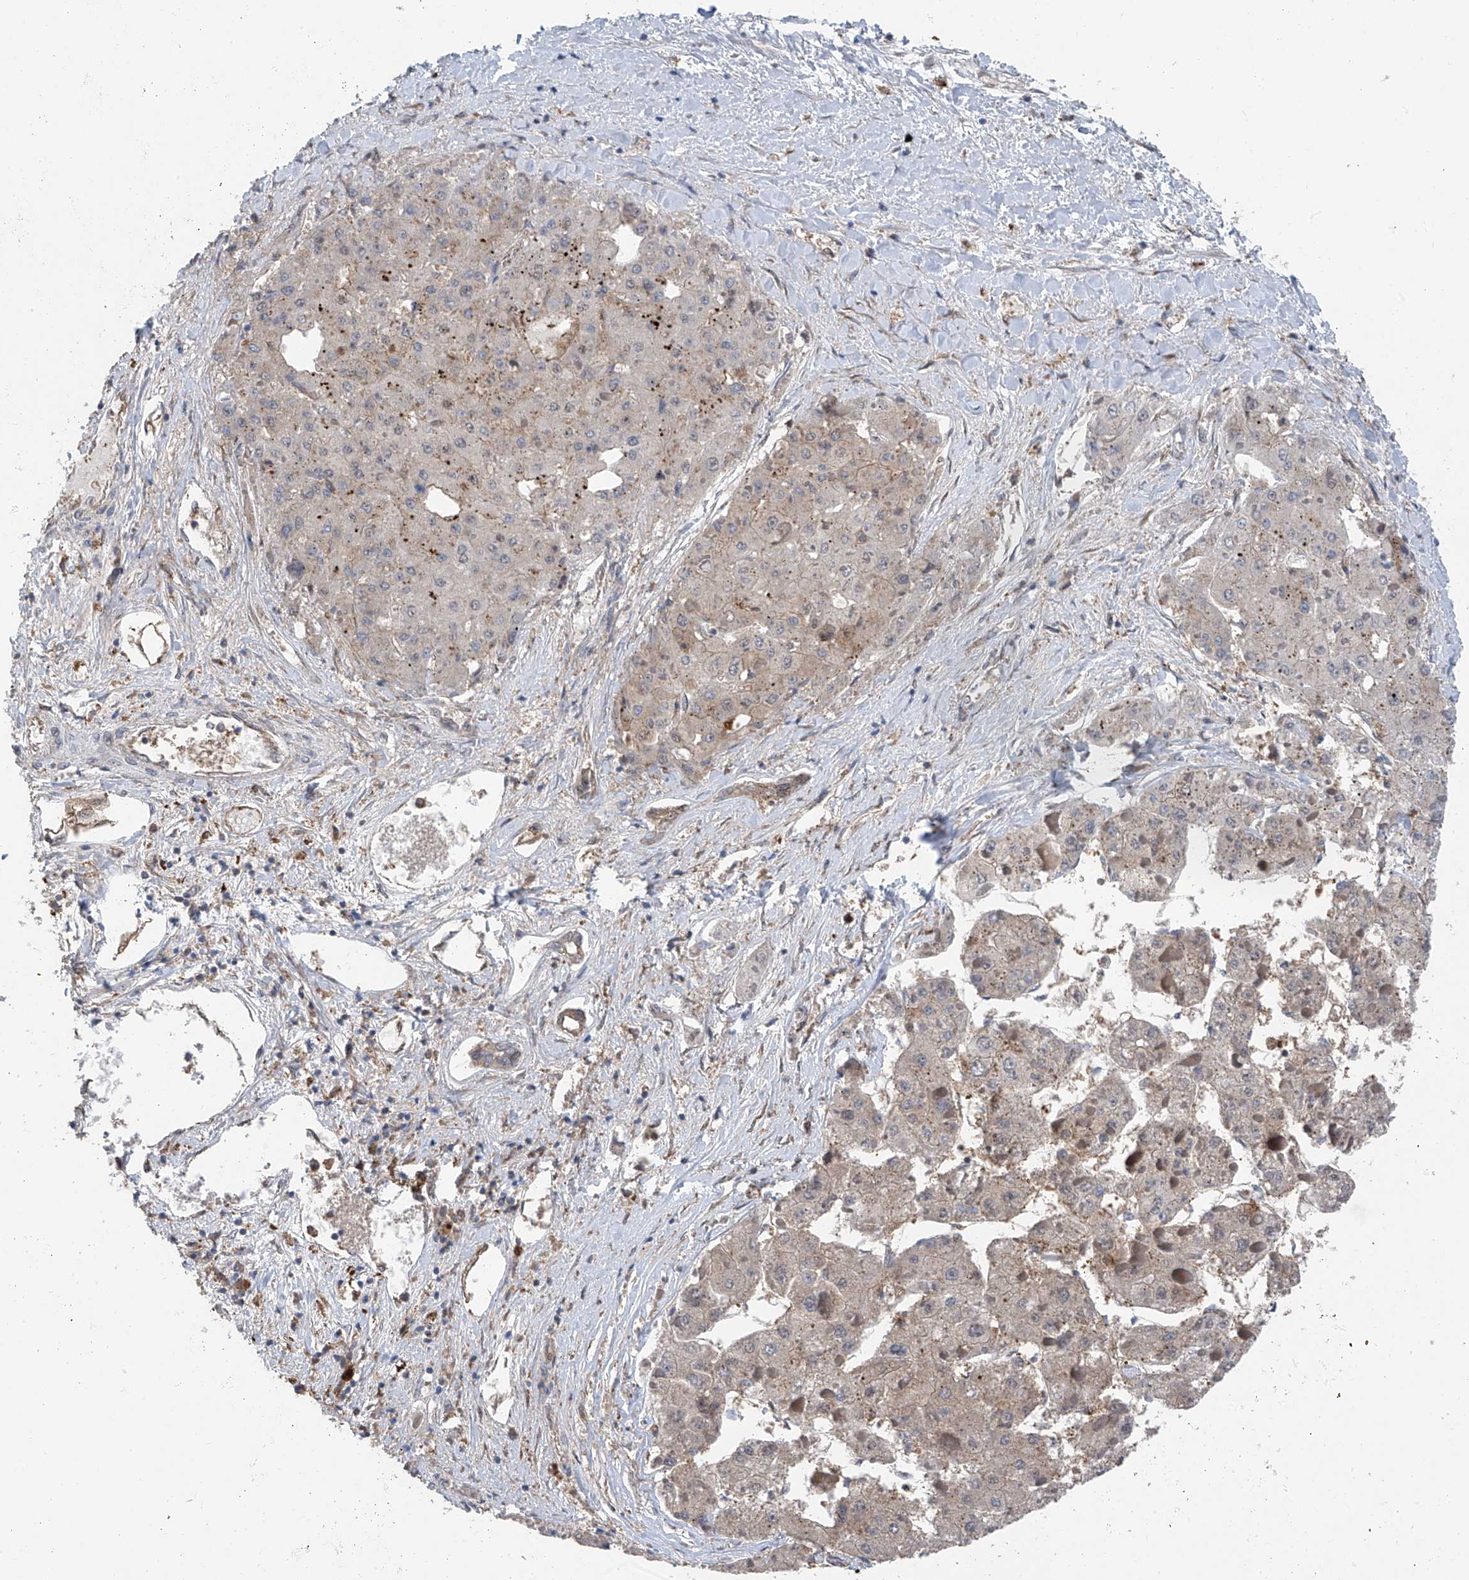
{"staining": {"intensity": "weak", "quantity": "<25%", "location": "cytoplasmic/membranous"}, "tissue": "liver cancer", "cell_type": "Tumor cells", "image_type": "cancer", "snomed": [{"axis": "morphology", "description": "Carcinoma, Hepatocellular, NOS"}, {"axis": "topography", "description": "Liver"}], "caption": "High power microscopy micrograph of an IHC micrograph of liver hepatocellular carcinoma, revealing no significant staining in tumor cells.", "gene": "CHPF", "patient": {"sex": "female", "age": 73}}